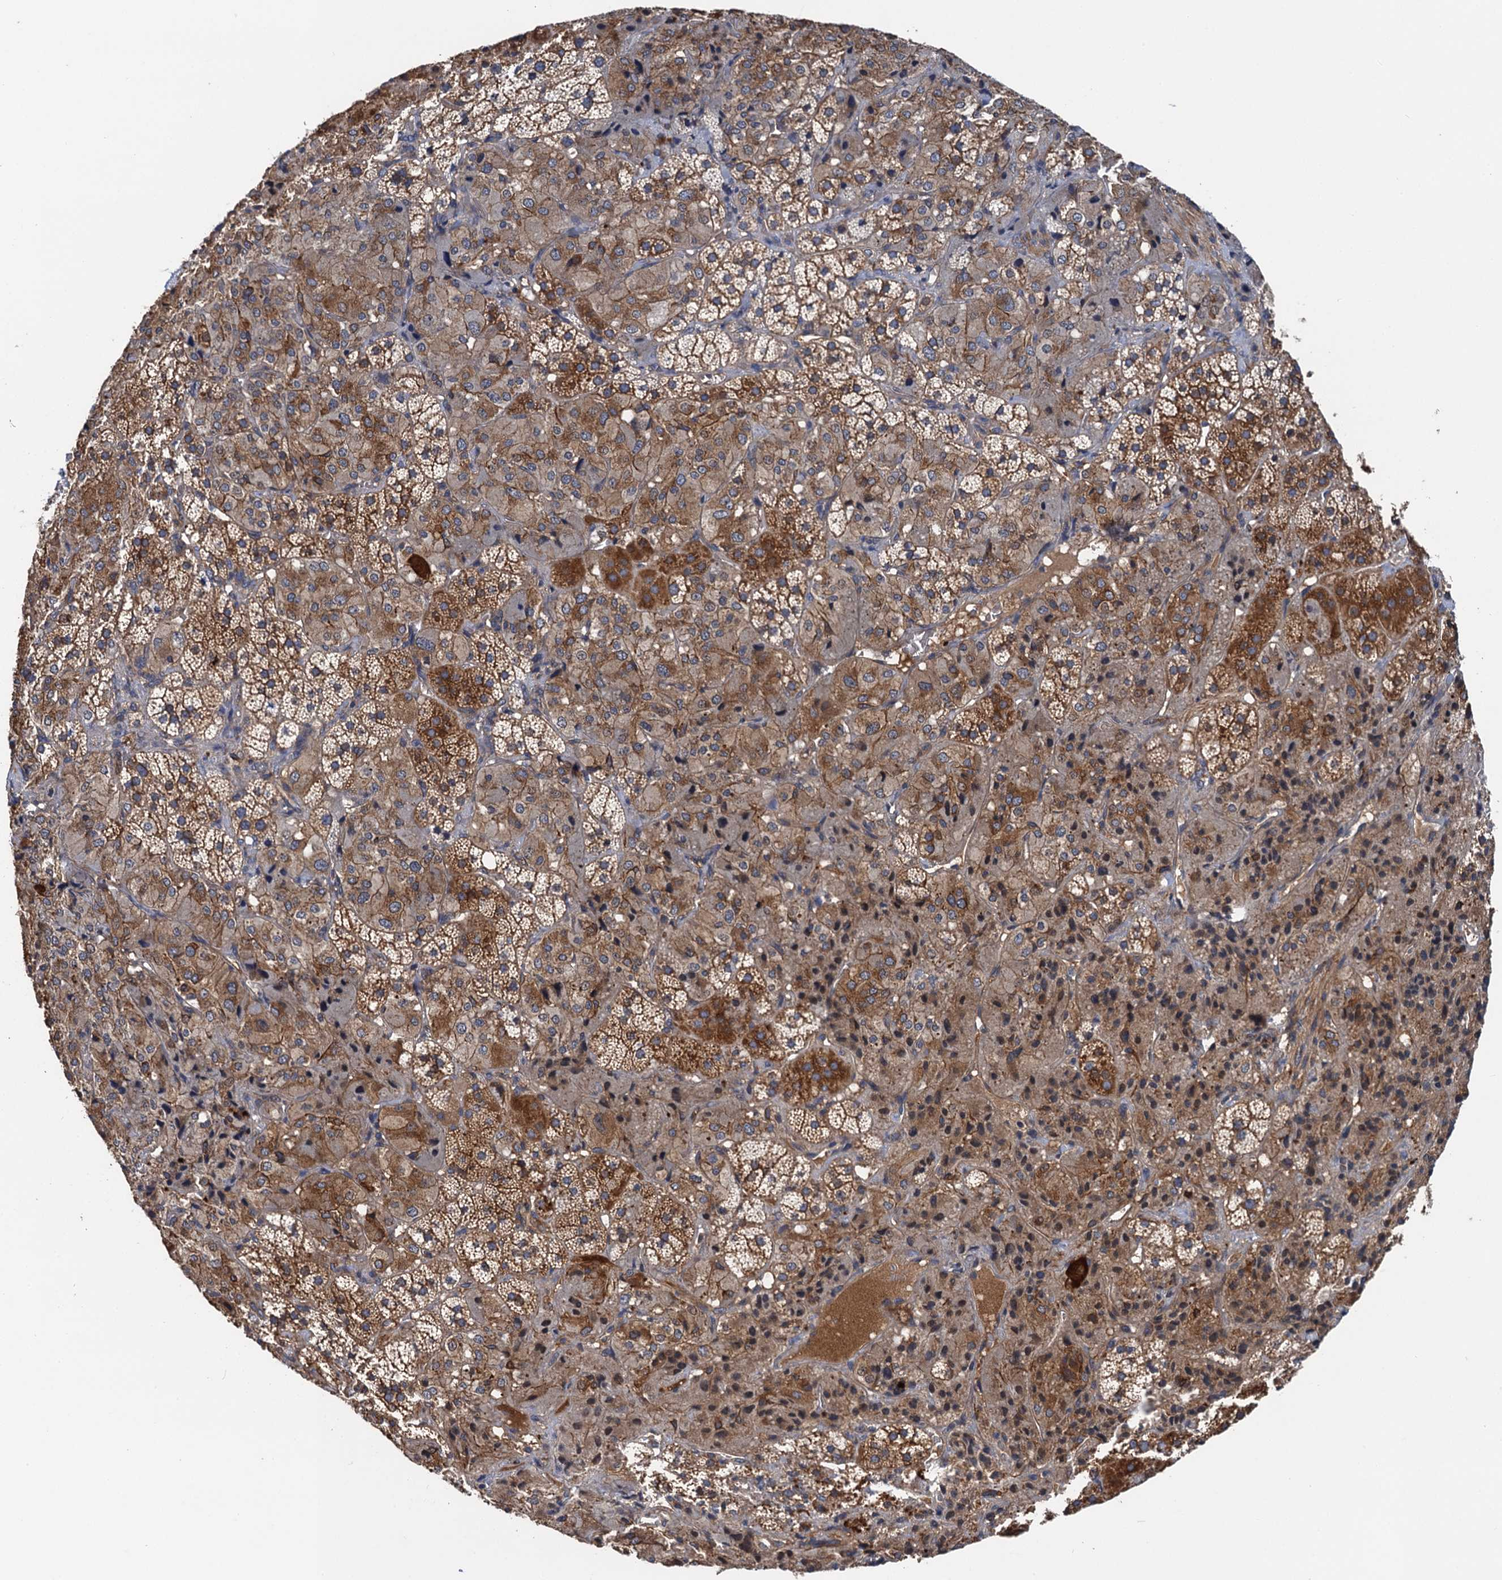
{"staining": {"intensity": "moderate", "quantity": ">75%", "location": "cytoplasmic/membranous"}, "tissue": "adrenal gland", "cell_type": "Glandular cells", "image_type": "normal", "snomed": [{"axis": "morphology", "description": "Normal tissue, NOS"}, {"axis": "topography", "description": "Adrenal gland"}], "caption": "Human adrenal gland stained with a brown dye displays moderate cytoplasmic/membranous positive expression in approximately >75% of glandular cells.", "gene": "PJA2", "patient": {"sex": "female", "age": 44}}